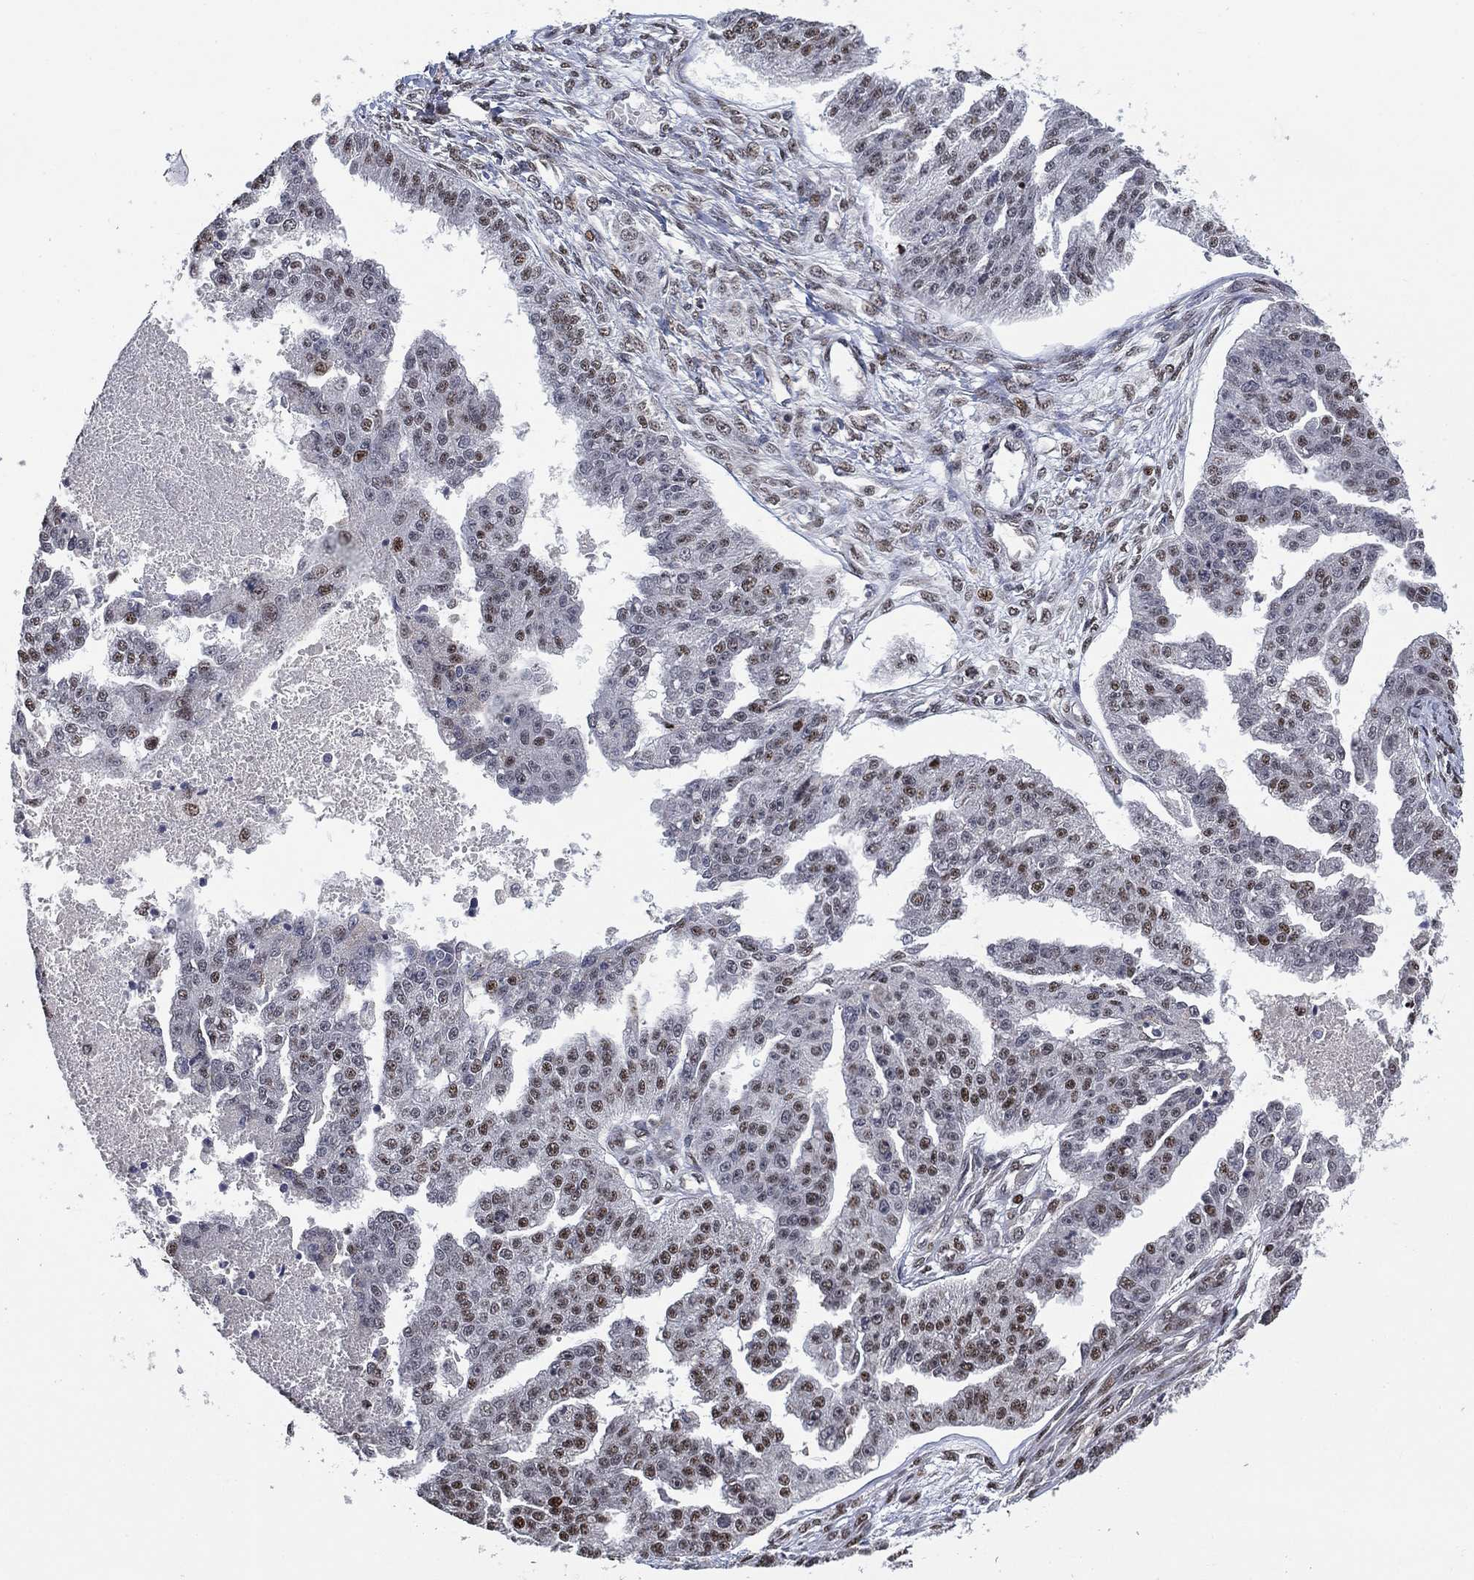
{"staining": {"intensity": "moderate", "quantity": "25%-75%", "location": "nuclear"}, "tissue": "ovarian cancer", "cell_type": "Tumor cells", "image_type": "cancer", "snomed": [{"axis": "morphology", "description": "Cystadenocarcinoma, serous, NOS"}, {"axis": "topography", "description": "Ovary"}], "caption": "Immunohistochemistry of human serous cystadenocarcinoma (ovarian) displays medium levels of moderate nuclear positivity in approximately 25%-75% of tumor cells.", "gene": "ZSCAN30", "patient": {"sex": "female", "age": 58}}